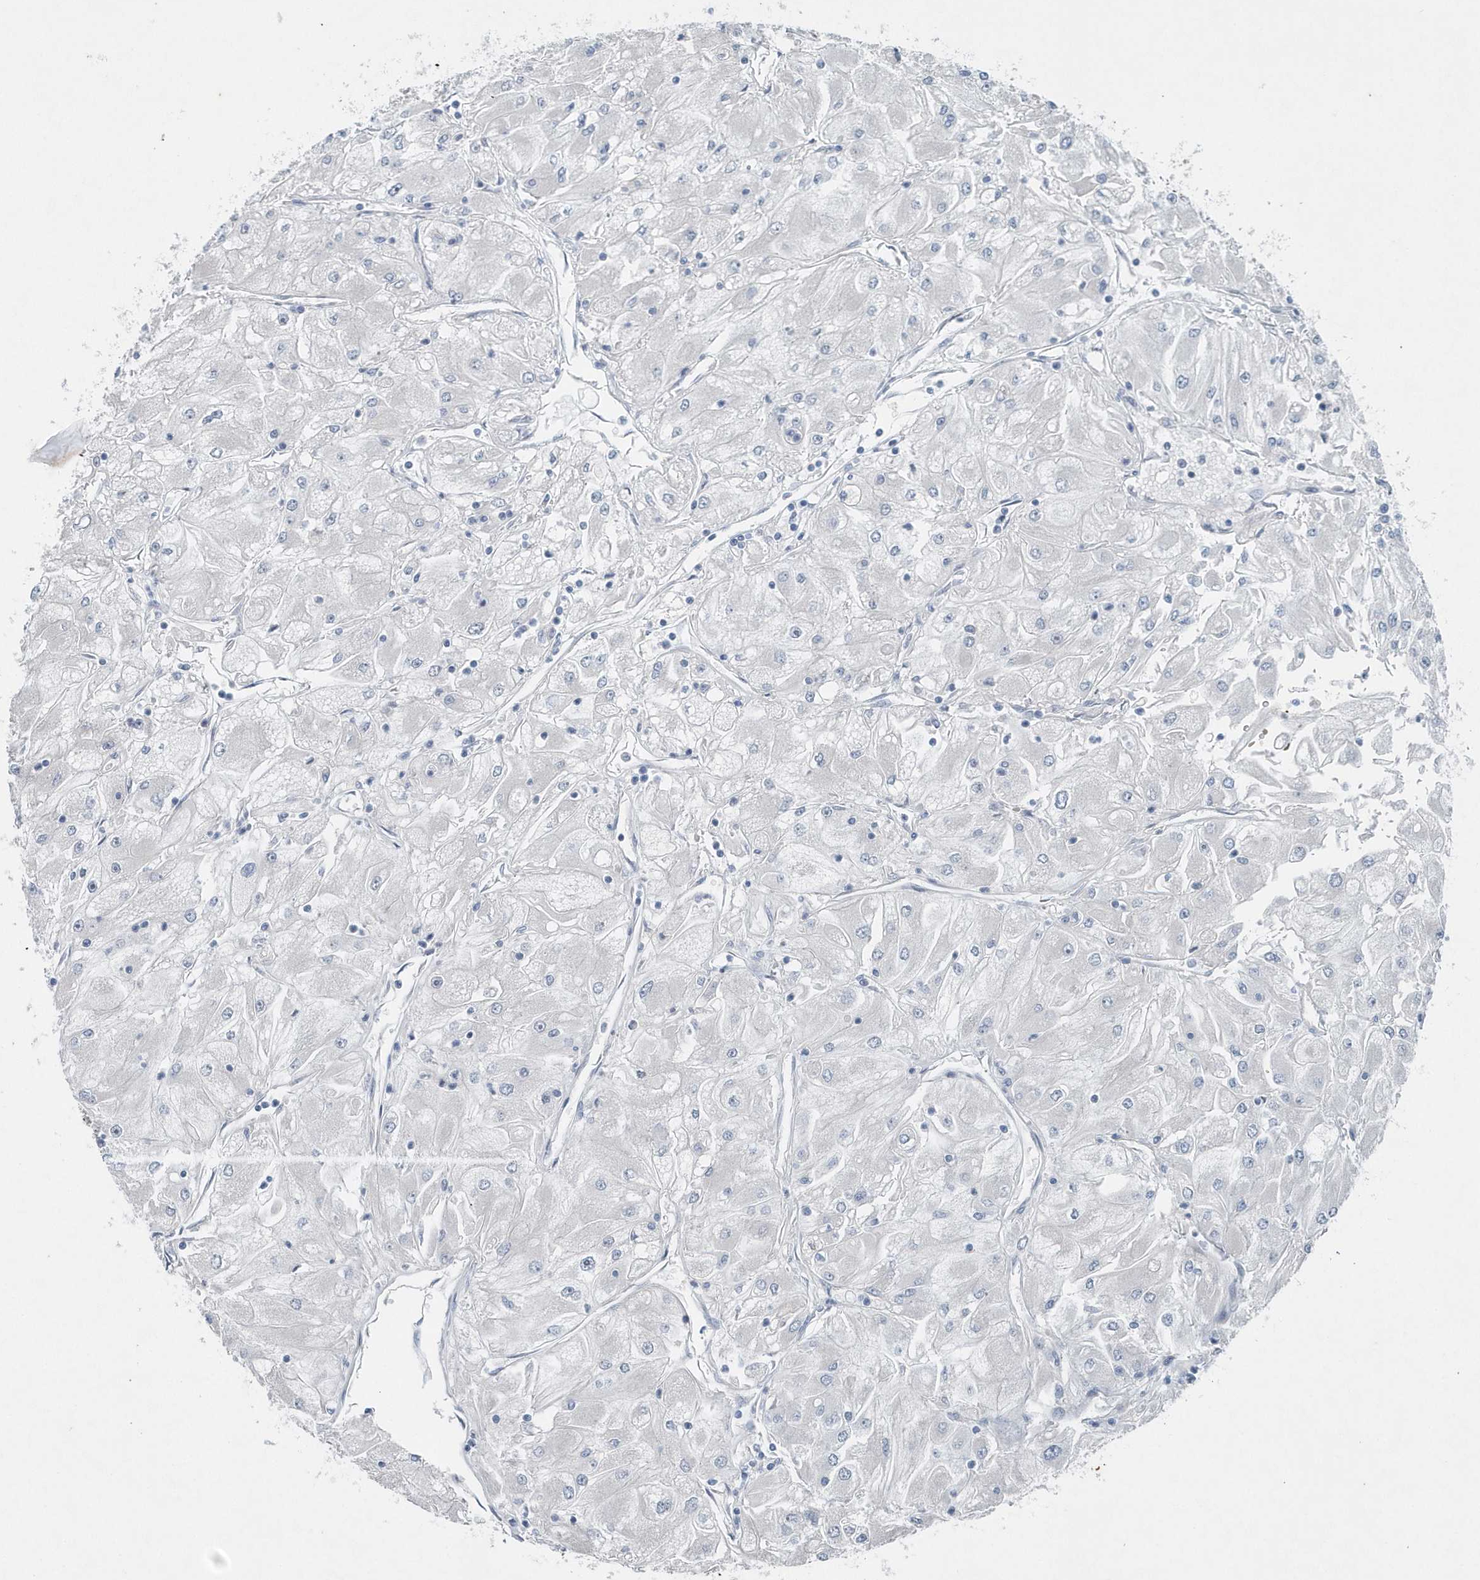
{"staining": {"intensity": "negative", "quantity": "none", "location": "none"}, "tissue": "renal cancer", "cell_type": "Tumor cells", "image_type": "cancer", "snomed": [{"axis": "morphology", "description": "Adenocarcinoma, NOS"}, {"axis": "topography", "description": "Kidney"}], "caption": "Human renal cancer stained for a protein using IHC exhibits no staining in tumor cells.", "gene": "MCC", "patient": {"sex": "male", "age": 80}}